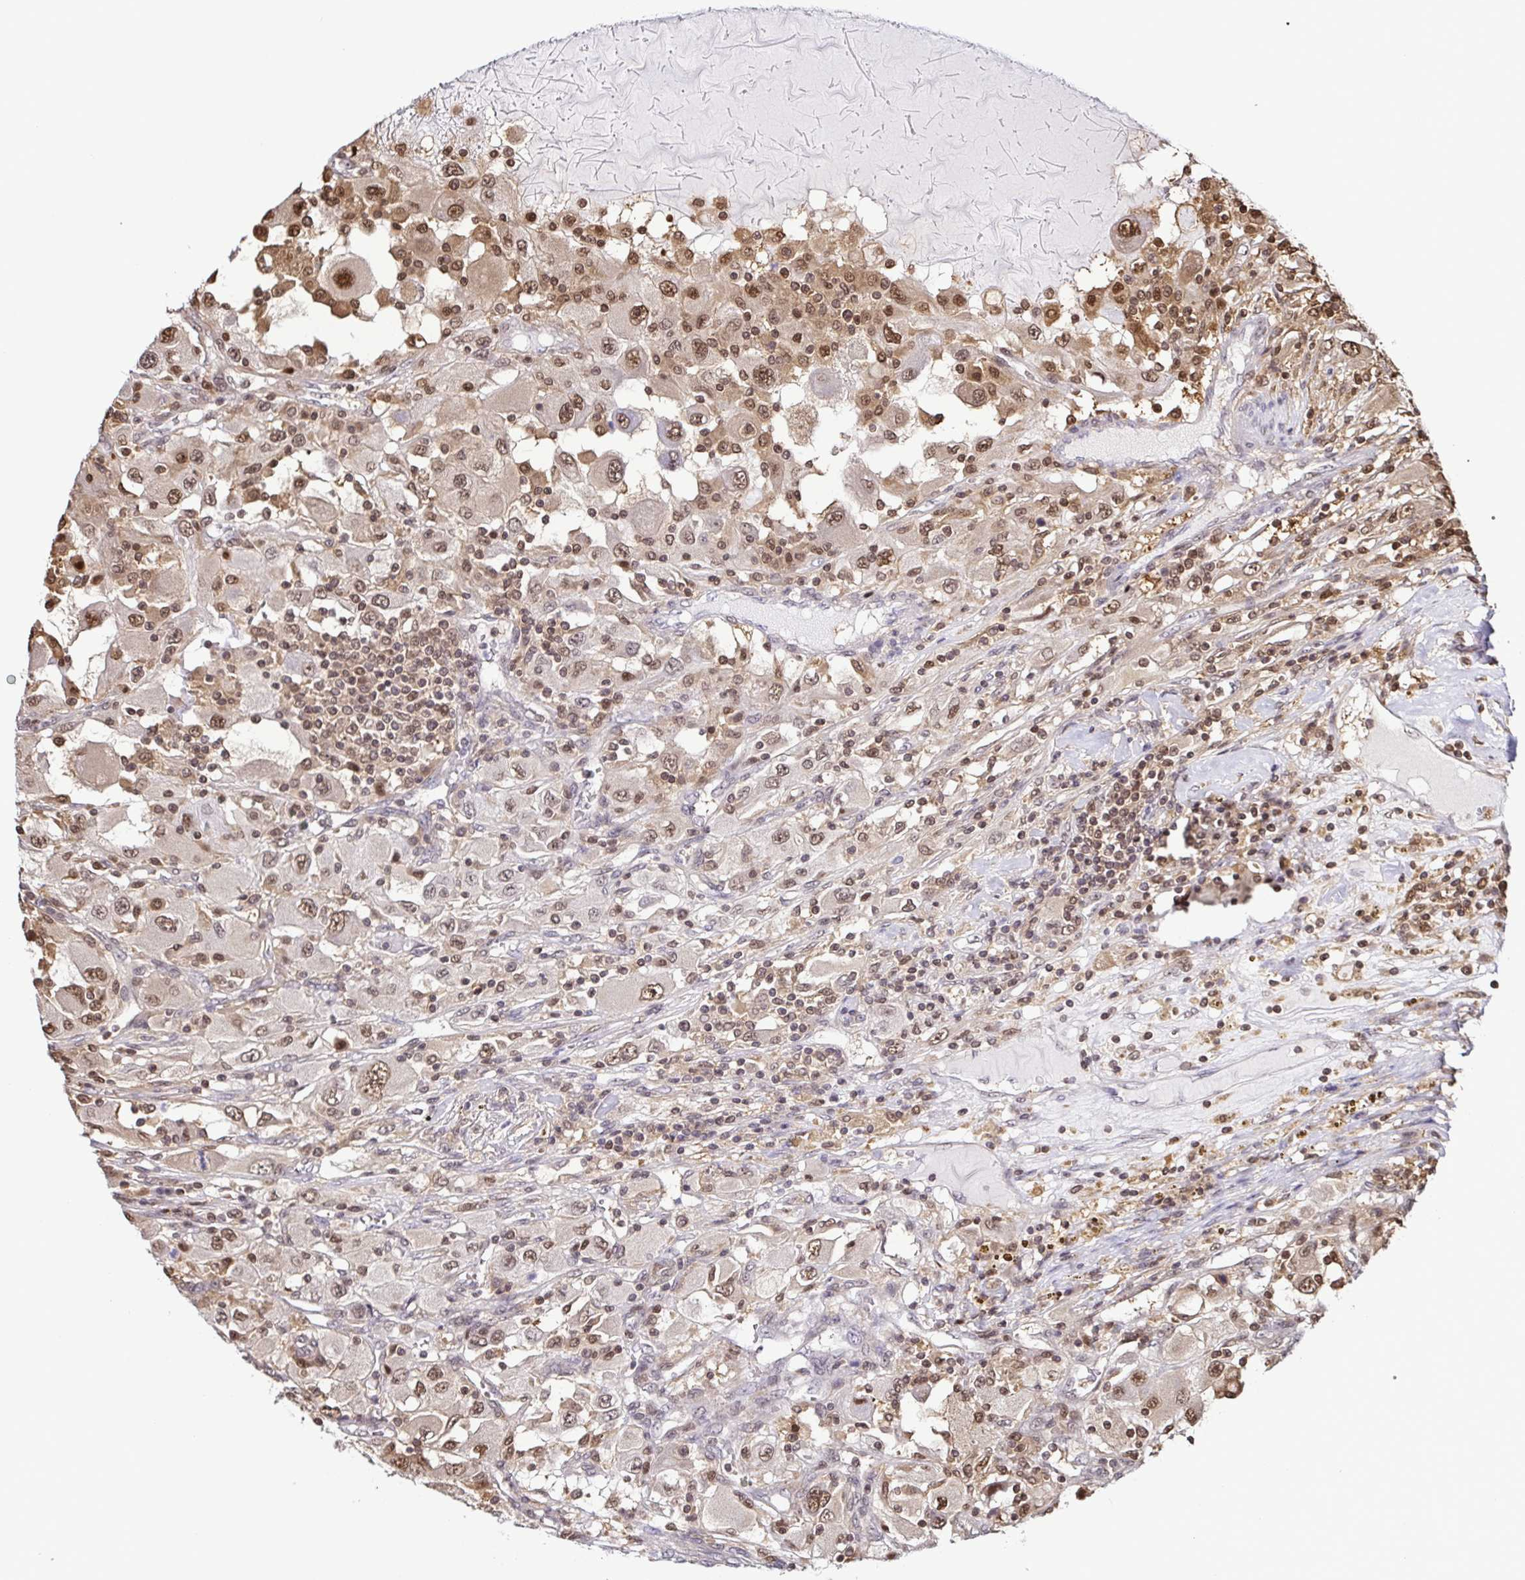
{"staining": {"intensity": "moderate", "quantity": ">75%", "location": "nuclear"}, "tissue": "renal cancer", "cell_type": "Tumor cells", "image_type": "cancer", "snomed": [{"axis": "morphology", "description": "Adenocarcinoma, NOS"}, {"axis": "topography", "description": "Kidney"}], "caption": "Renal adenocarcinoma stained with IHC reveals moderate nuclear staining in about >75% of tumor cells.", "gene": "PSMB9", "patient": {"sex": "female", "age": 67}}